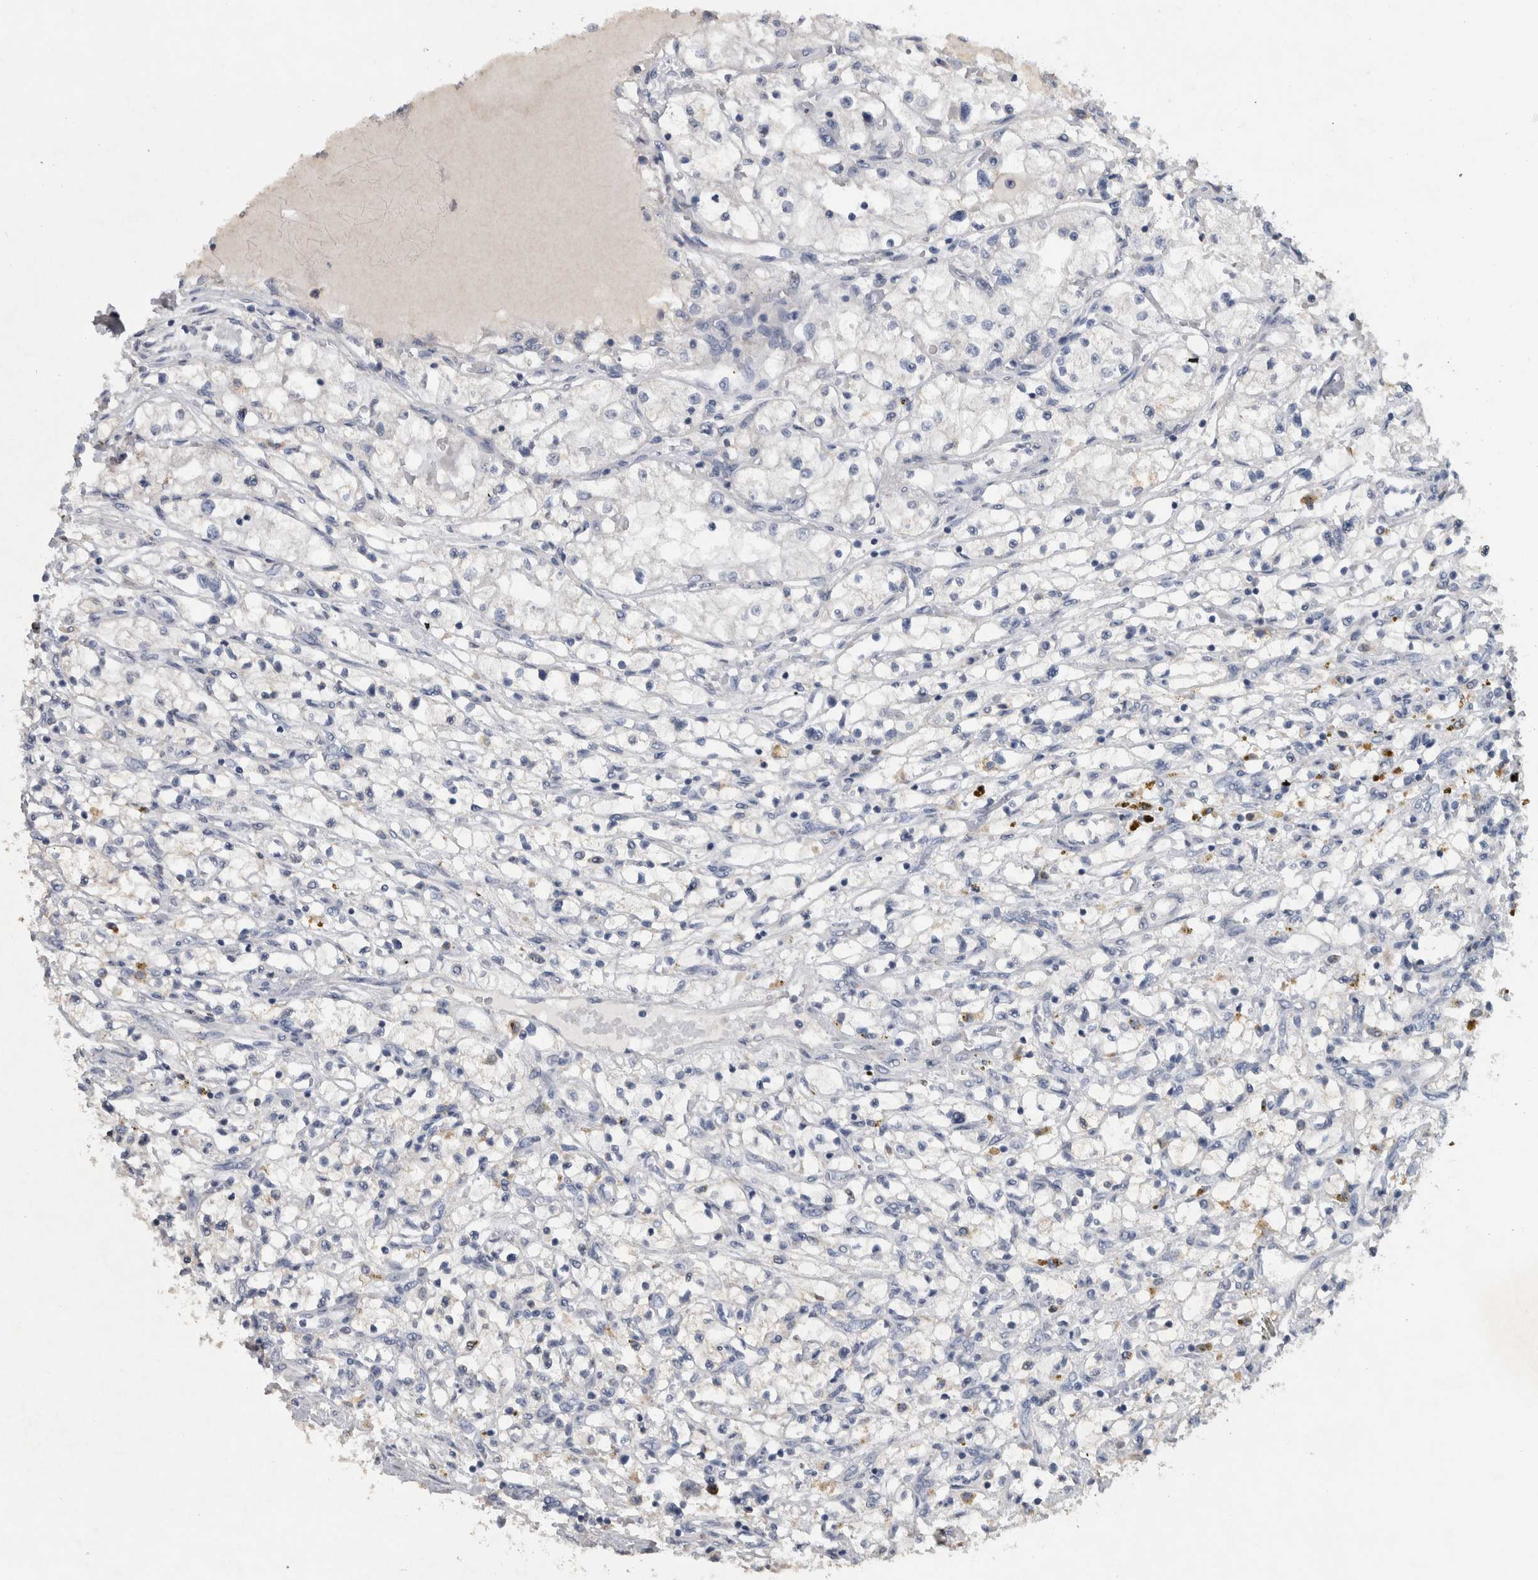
{"staining": {"intensity": "negative", "quantity": "none", "location": "none"}, "tissue": "renal cancer", "cell_type": "Tumor cells", "image_type": "cancer", "snomed": [{"axis": "morphology", "description": "Adenocarcinoma, NOS"}, {"axis": "topography", "description": "Kidney"}], "caption": "An image of human renal cancer is negative for staining in tumor cells.", "gene": "NT5C2", "patient": {"sex": "male", "age": 68}}